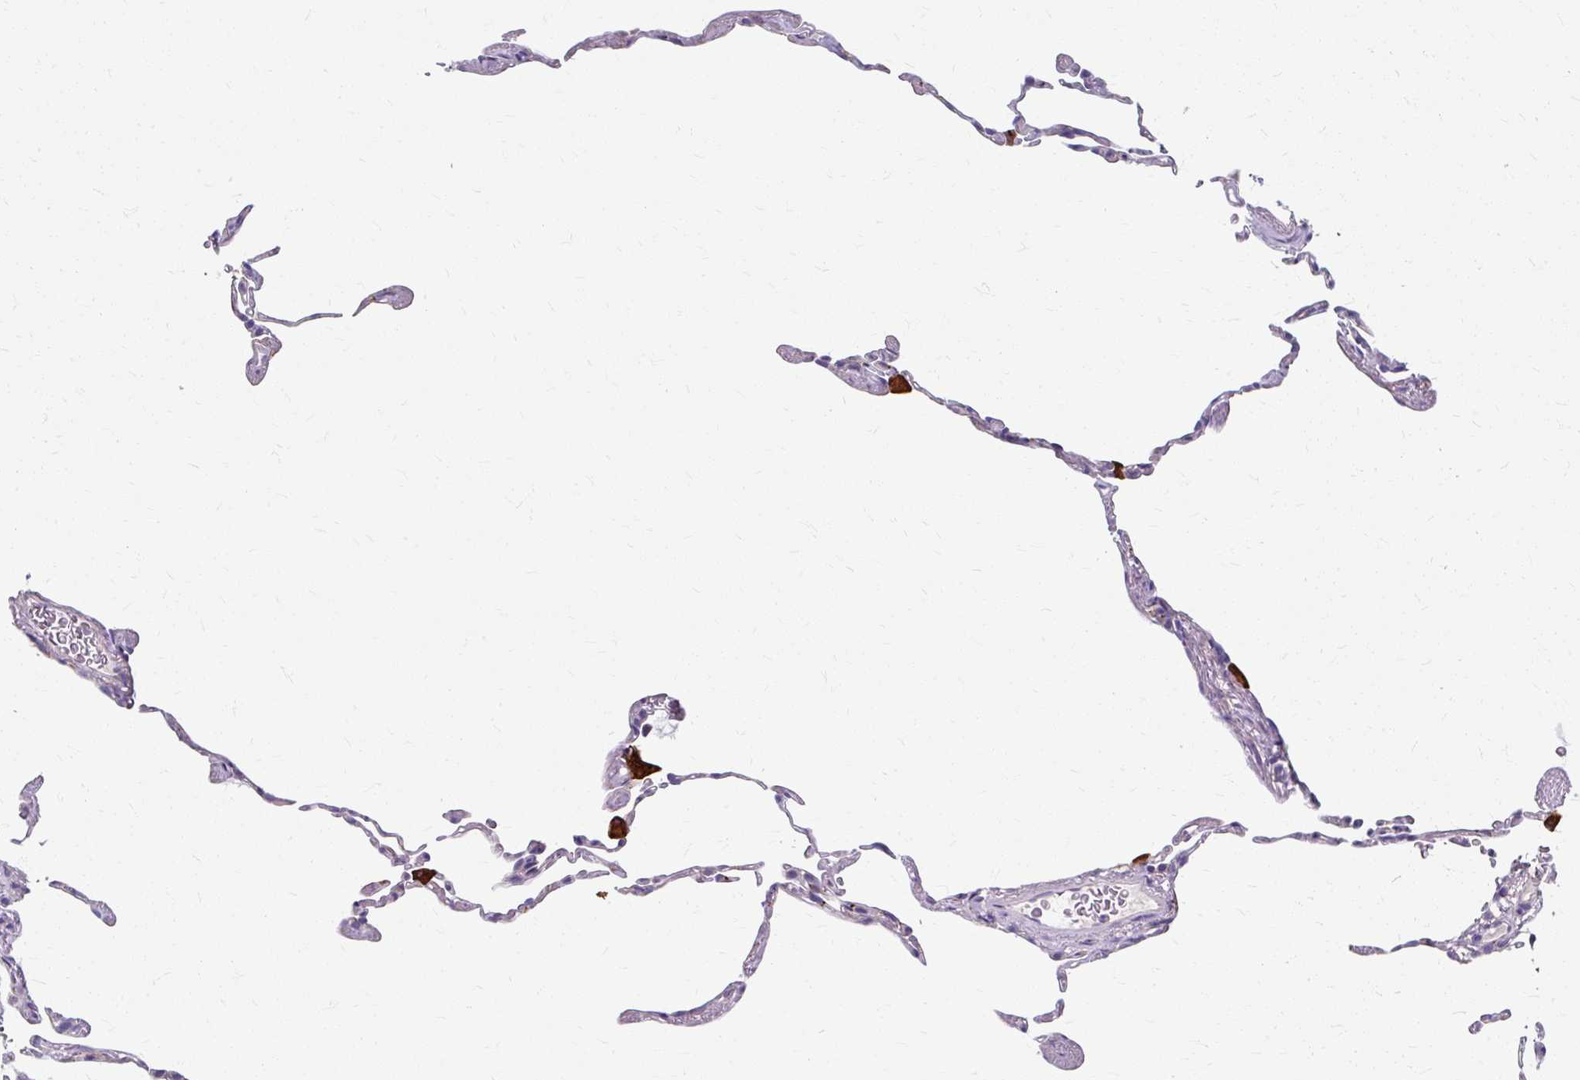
{"staining": {"intensity": "negative", "quantity": "none", "location": "none"}, "tissue": "lung", "cell_type": "Alveolar cells", "image_type": "normal", "snomed": [{"axis": "morphology", "description": "Normal tissue, NOS"}, {"axis": "topography", "description": "Lung"}], "caption": "This is an immunohistochemistry histopathology image of unremarkable human lung. There is no expression in alveolar cells.", "gene": "ZNF555", "patient": {"sex": "female", "age": 57}}